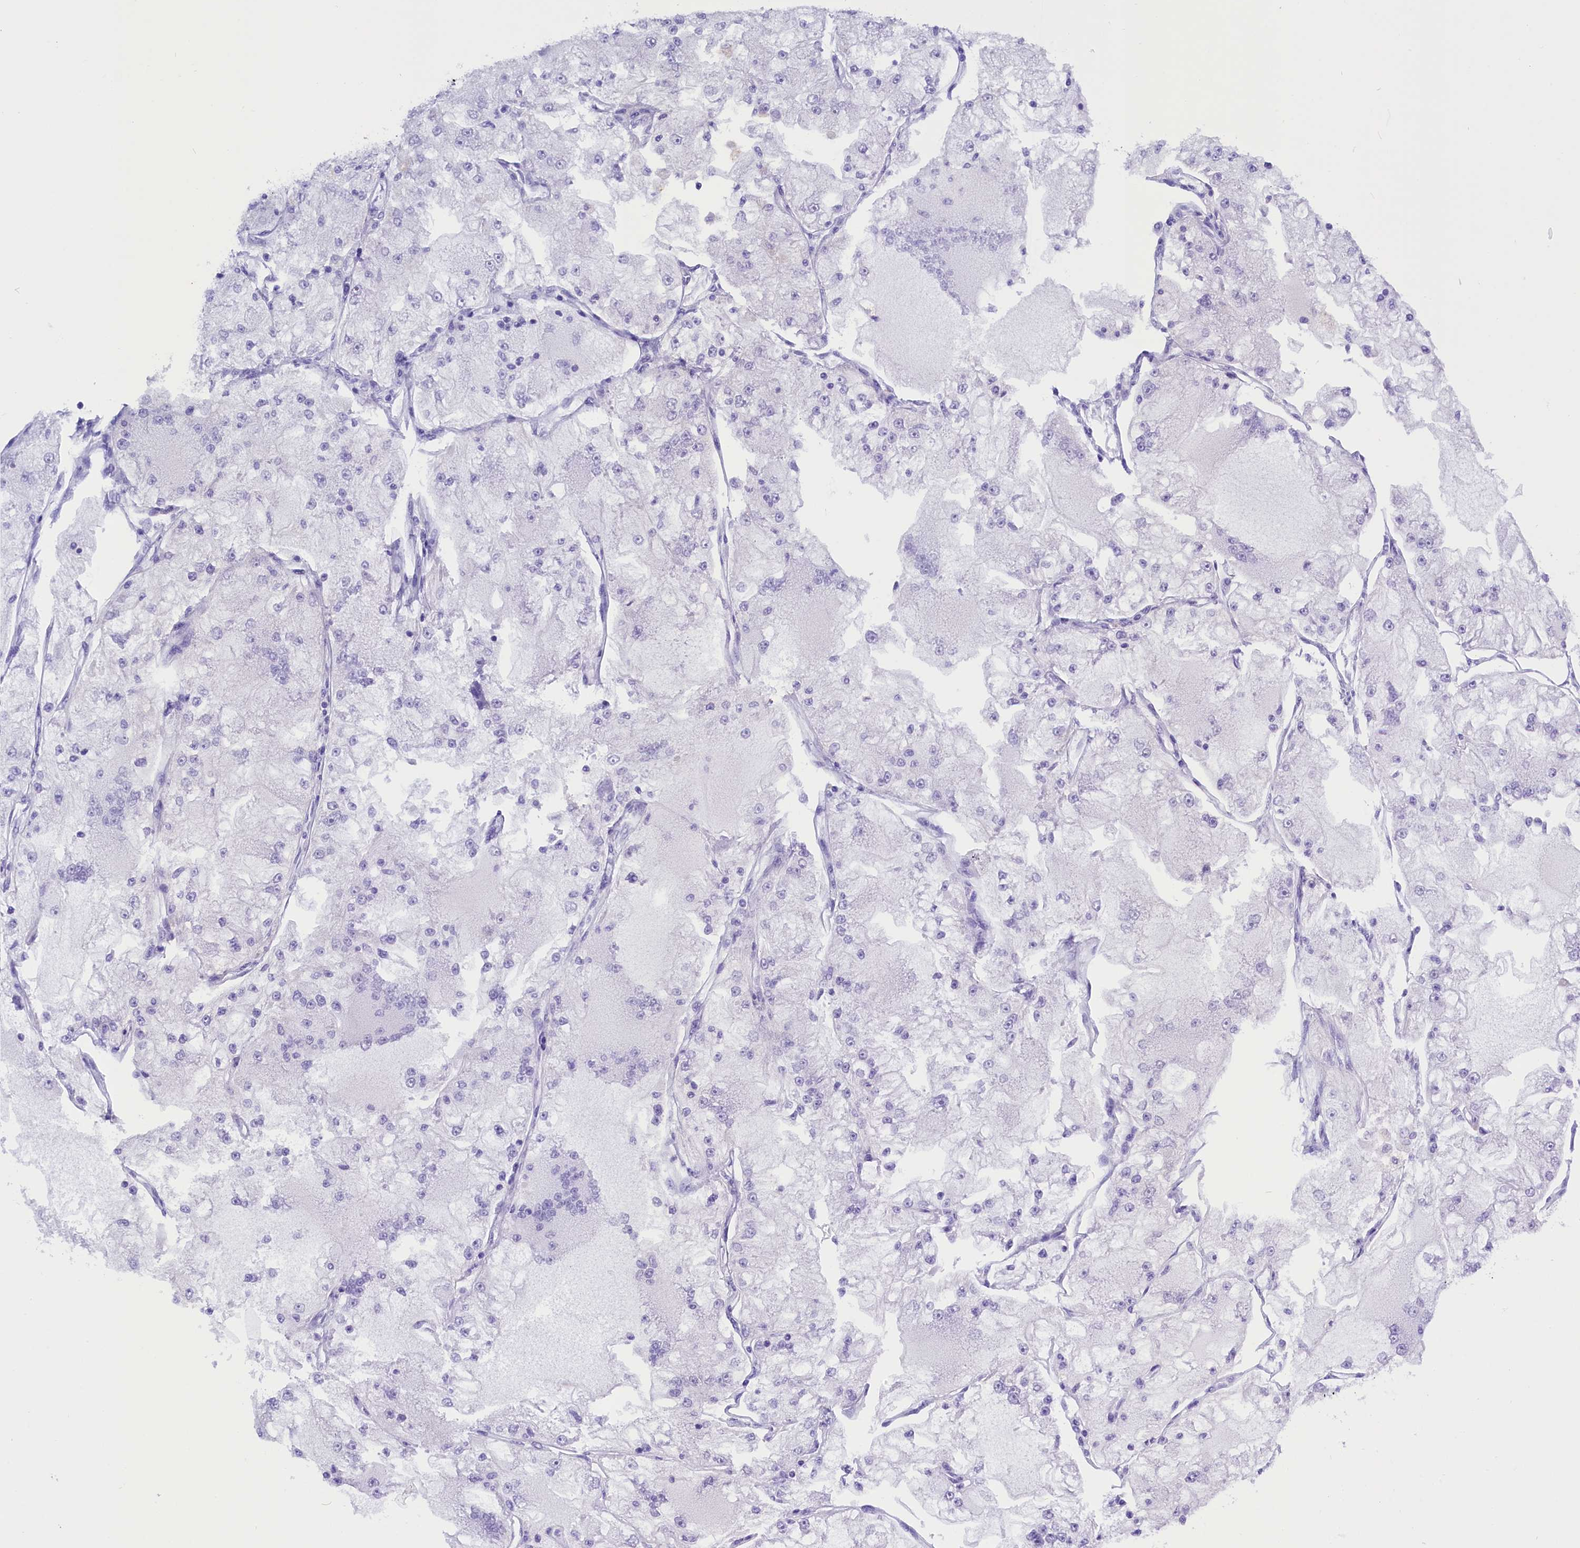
{"staining": {"intensity": "negative", "quantity": "none", "location": "none"}, "tissue": "renal cancer", "cell_type": "Tumor cells", "image_type": "cancer", "snomed": [{"axis": "morphology", "description": "Adenocarcinoma, NOS"}, {"axis": "topography", "description": "Kidney"}], "caption": "The photomicrograph displays no staining of tumor cells in adenocarcinoma (renal). (DAB (3,3'-diaminobenzidine) immunohistochemistry with hematoxylin counter stain).", "gene": "CLC", "patient": {"sex": "female", "age": 72}}